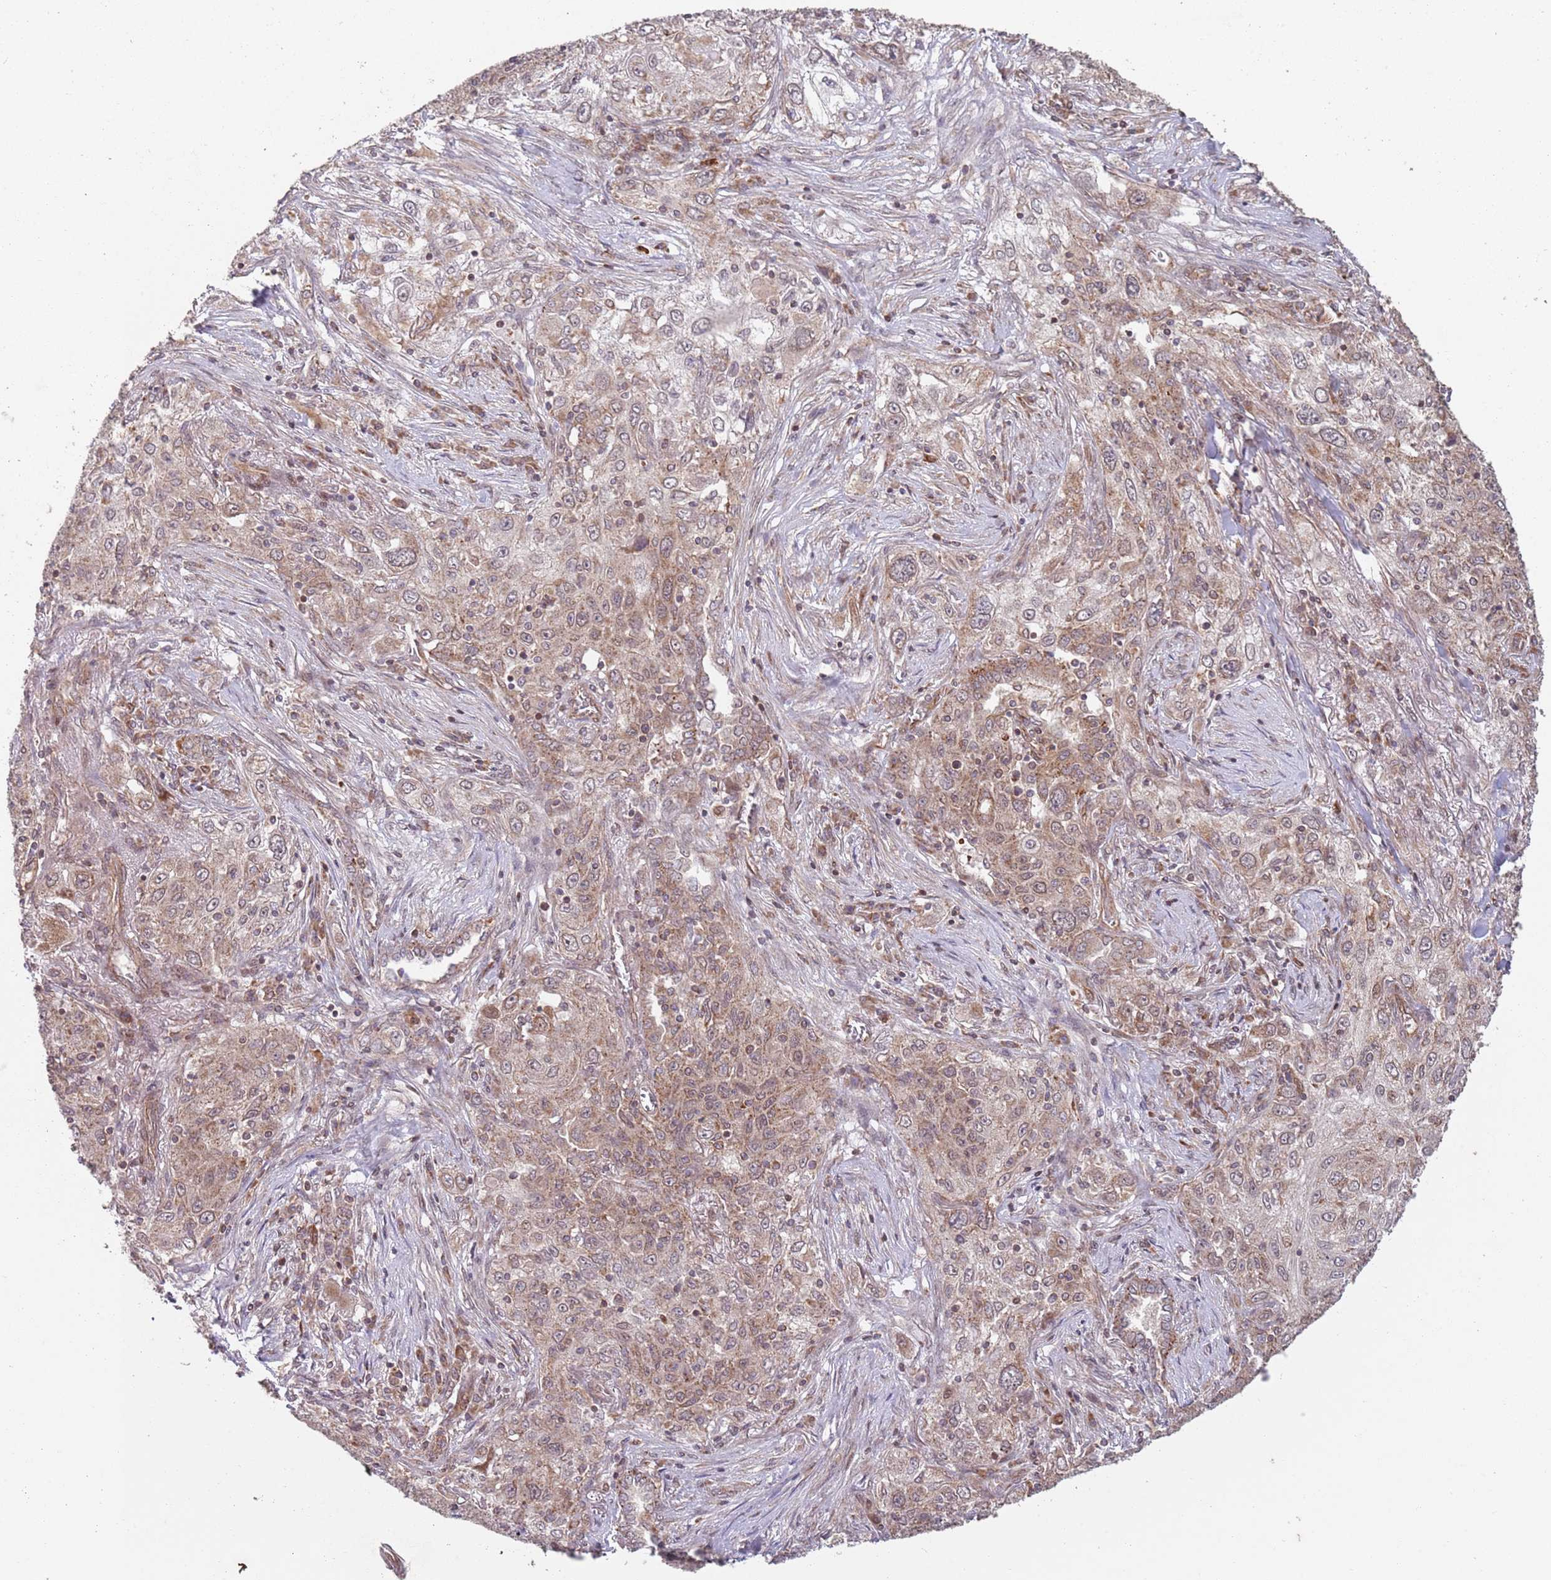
{"staining": {"intensity": "weak", "quantity": ">75%", "location": "cytoplasmic/membranous,nuclear"}, "tissue": "lung cancer", "cell_type": "Tumor cells", "image_type": "cancer", "snomed": [{"axis": "morphology", "description": "Squamous cell carcinoma, NOS"}, {"axis": "topography", "description": "Lung"}], "caption": "Weak cytoplasmic/membranous and nuclear staining is identified in approximately >75% of tumor cells in lung squamous cell carcinoma.", "gene": "CHD9", "patient": {"sex": "female", "age": 69}}